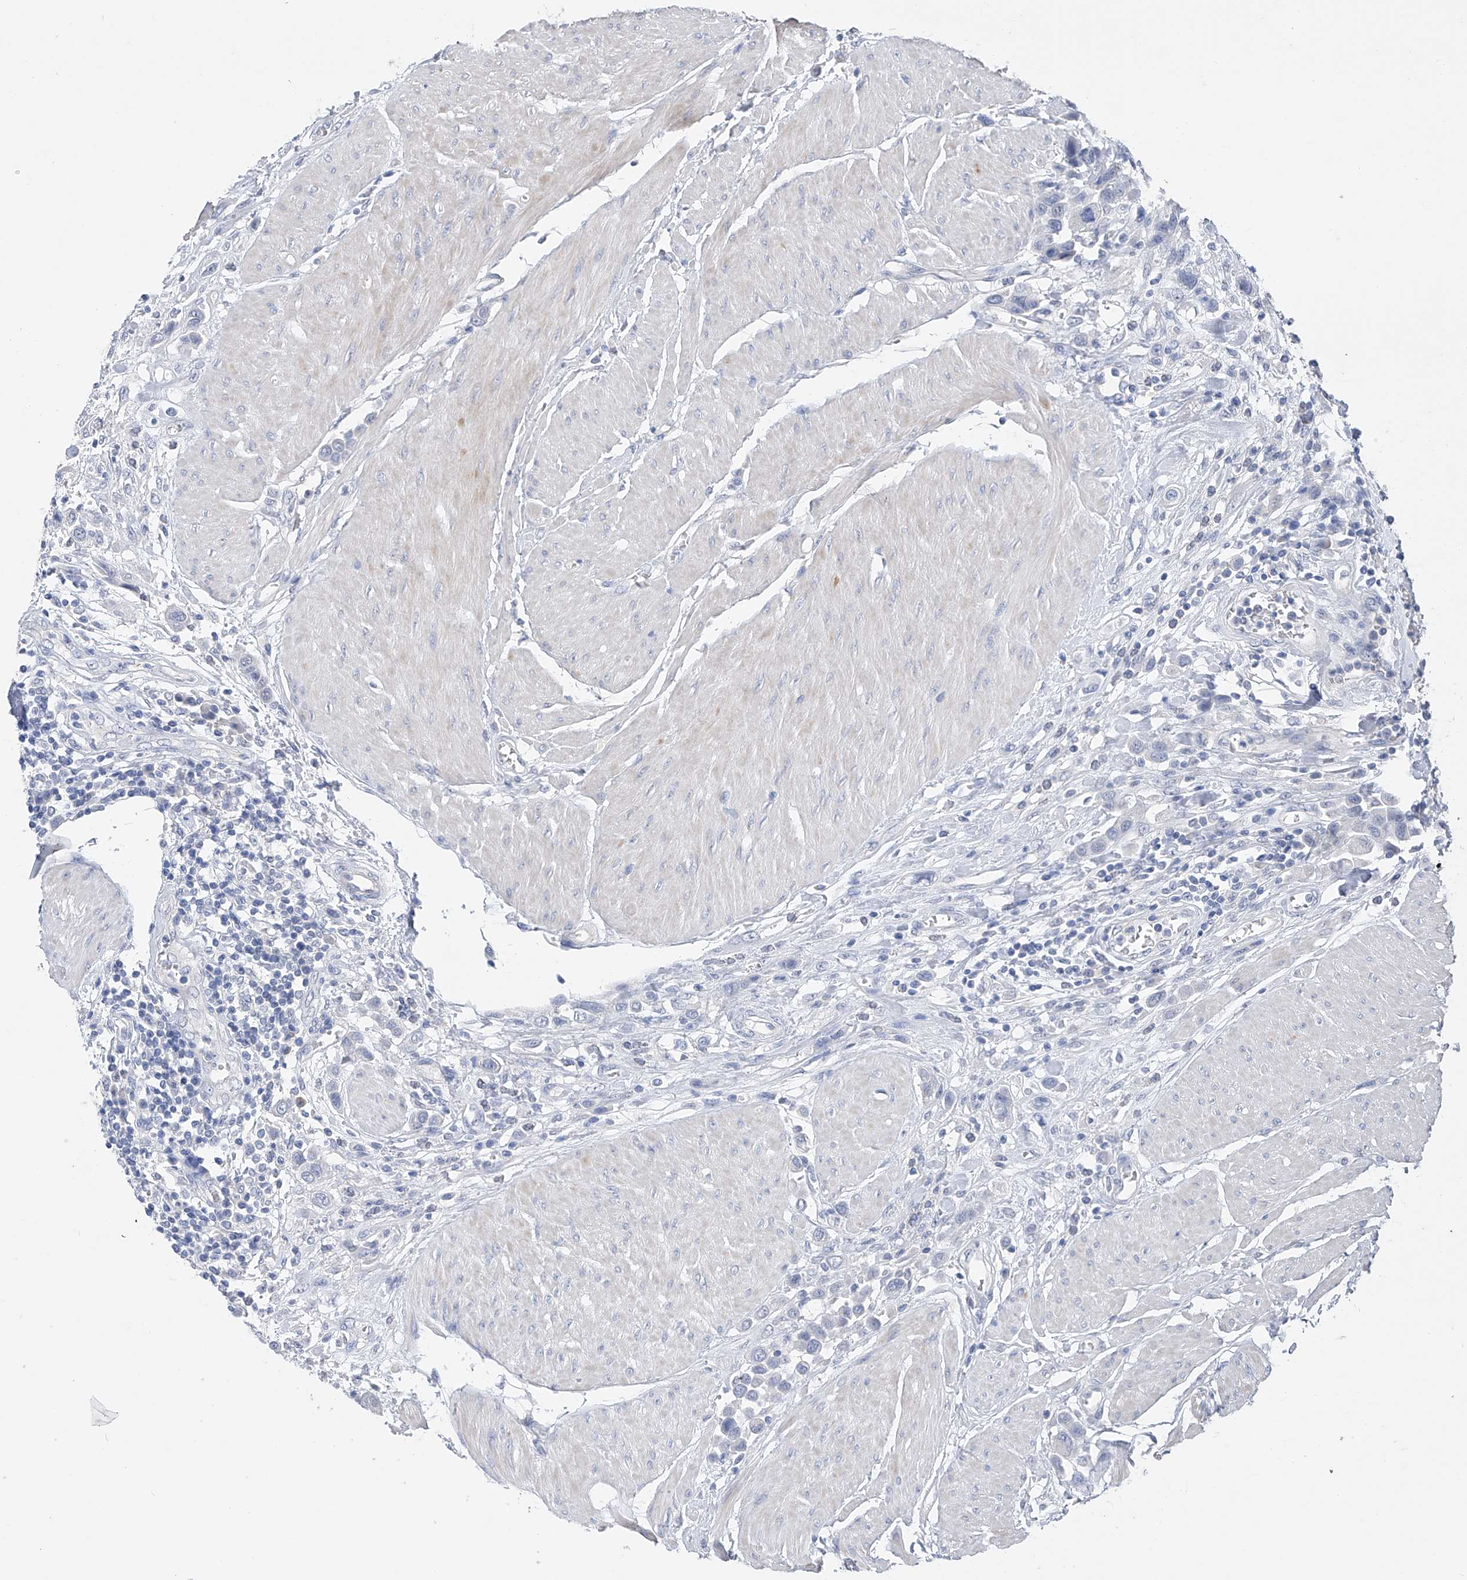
{"staining": {"intensity": "negative", "quantity": "none", "location": "none"}, "tissue": "urothelial cancer", "cell_type": "Tumor cells", "image_type": "cancer", "snomed": [{"axis": "morphology", "description": "Urothelial carcinoma, High grade"}, {"axis": "topography", "description": "Urinary bladder"}], "caption": "This is an immunohistochemistry (IHC) histopathology image of urothelial carcinoma (high-grade). There is no expression in tumor cells.", "gene": "ADRA1A", "patient": {"sex": "male", "age": 50}}